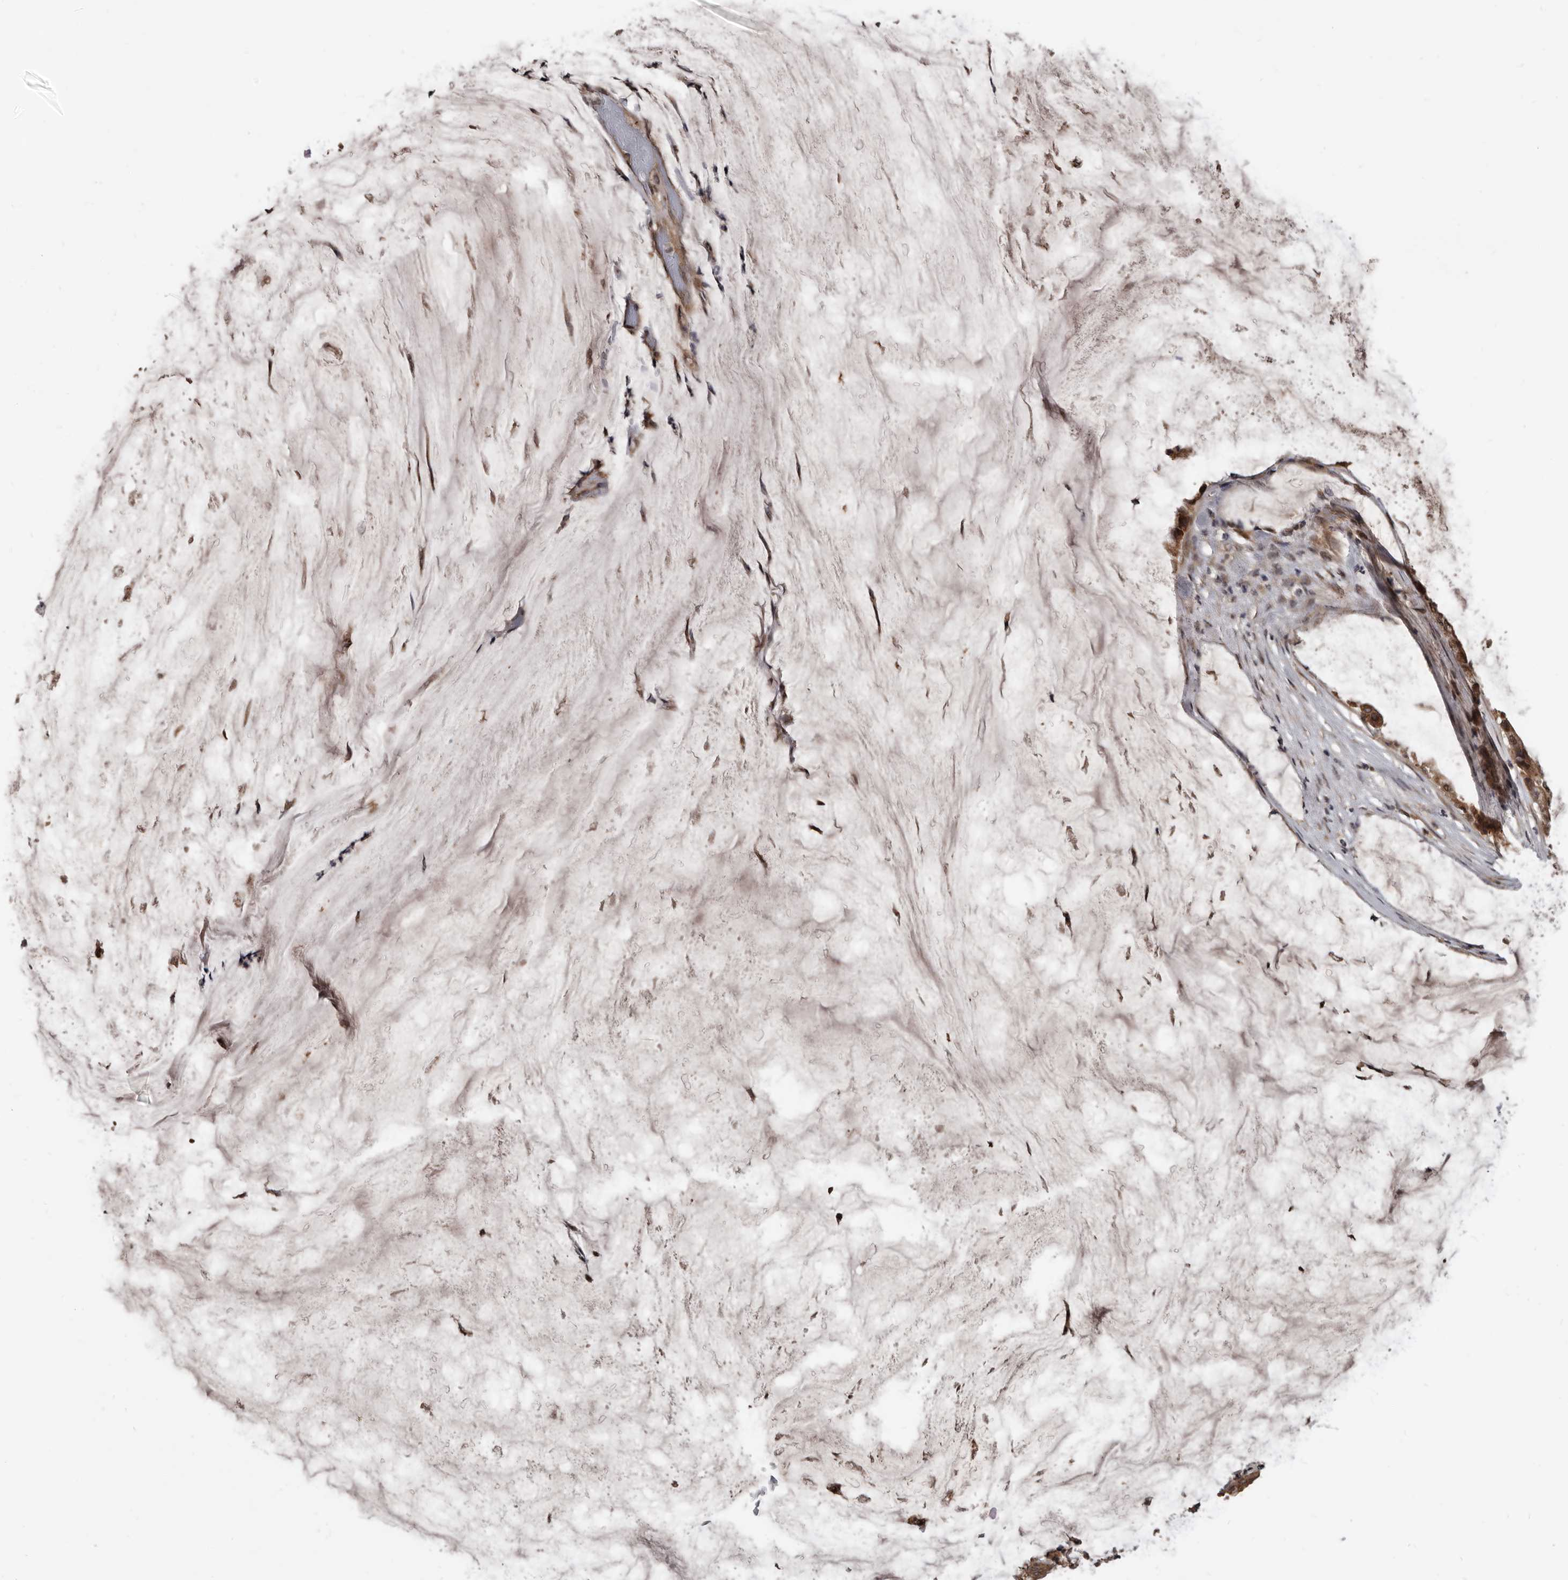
{"staining": {"intensity": "moderate", "quantity": ">75%", "location": "cytoplasmic/membranous"}, "tissue": "pancreatic cancer", "cell_type": "Tumor cells", "image_type": "cancer", "snomed": [{"axis": "morphology", "description": "Adenocarcinoma, NOS"}, {"axis": "topography", "description": "Pancreas"}], "caption": "Protein expression analysis of human pancreatic cancer reveals moderate cytoplasmic/membranous positivity in about >75% of tumor cells.", "gene": "AHR", "patient": {"sex": "male", "age": 41}}